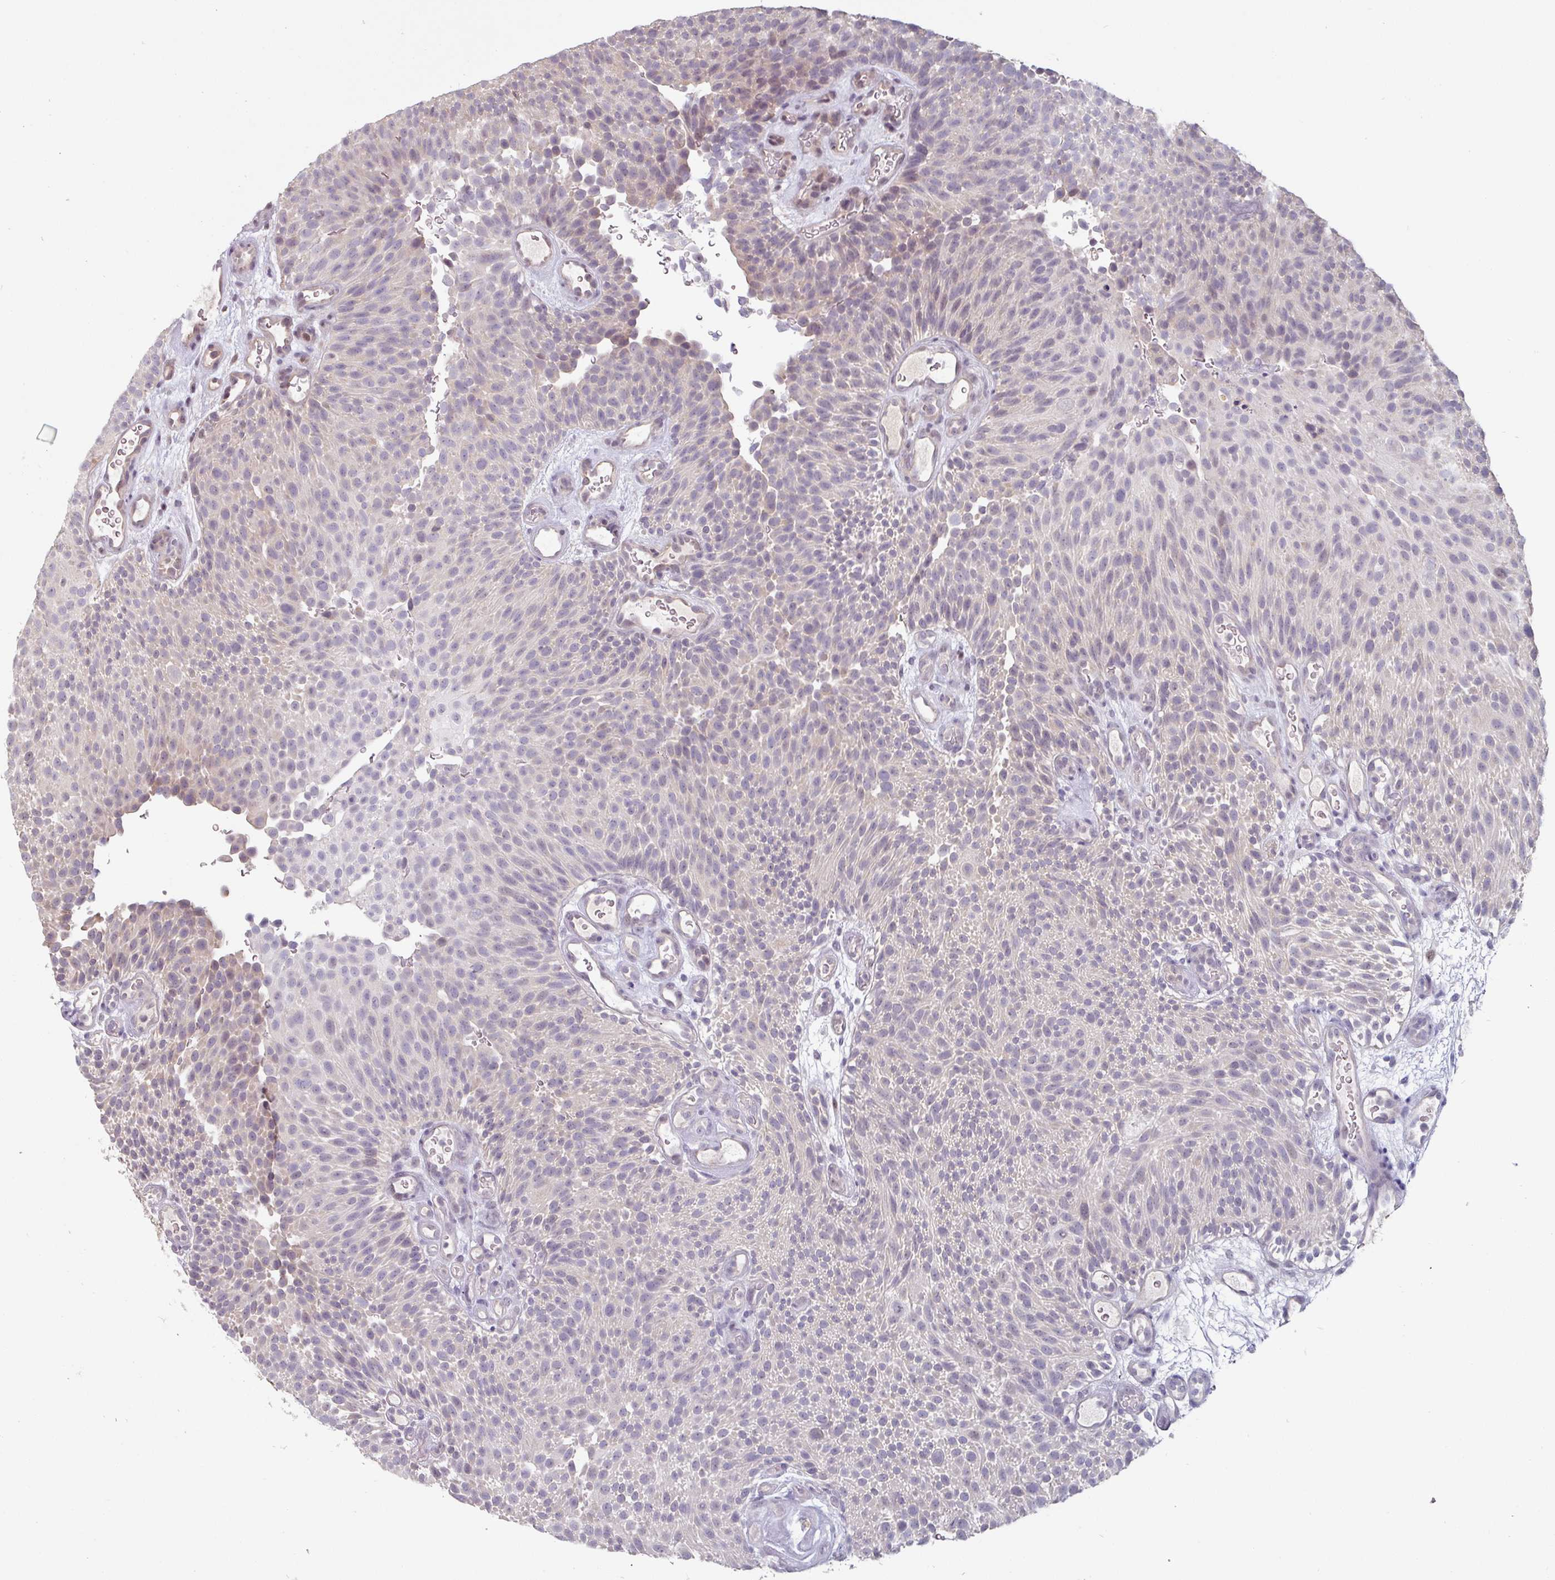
{"staining": {"intensity": "negative", "quantity": "none", "location": "none"}, "tissue": "urothelial cancer", "cell_type": "Tumor cells", "image_type": "cancer", "snomed": [{"axis": "morphology", "description": "Urothelial carcinoma, Low grade"}, {"axis": "topography", "description": "Urinary bladder"}], "caption": "Human urothelial cancer stained for a protein using IHC exhibits no staining in tumor cells.", "gene": "ZBTB6", "patient": {"sex": "male", "age": 78}}